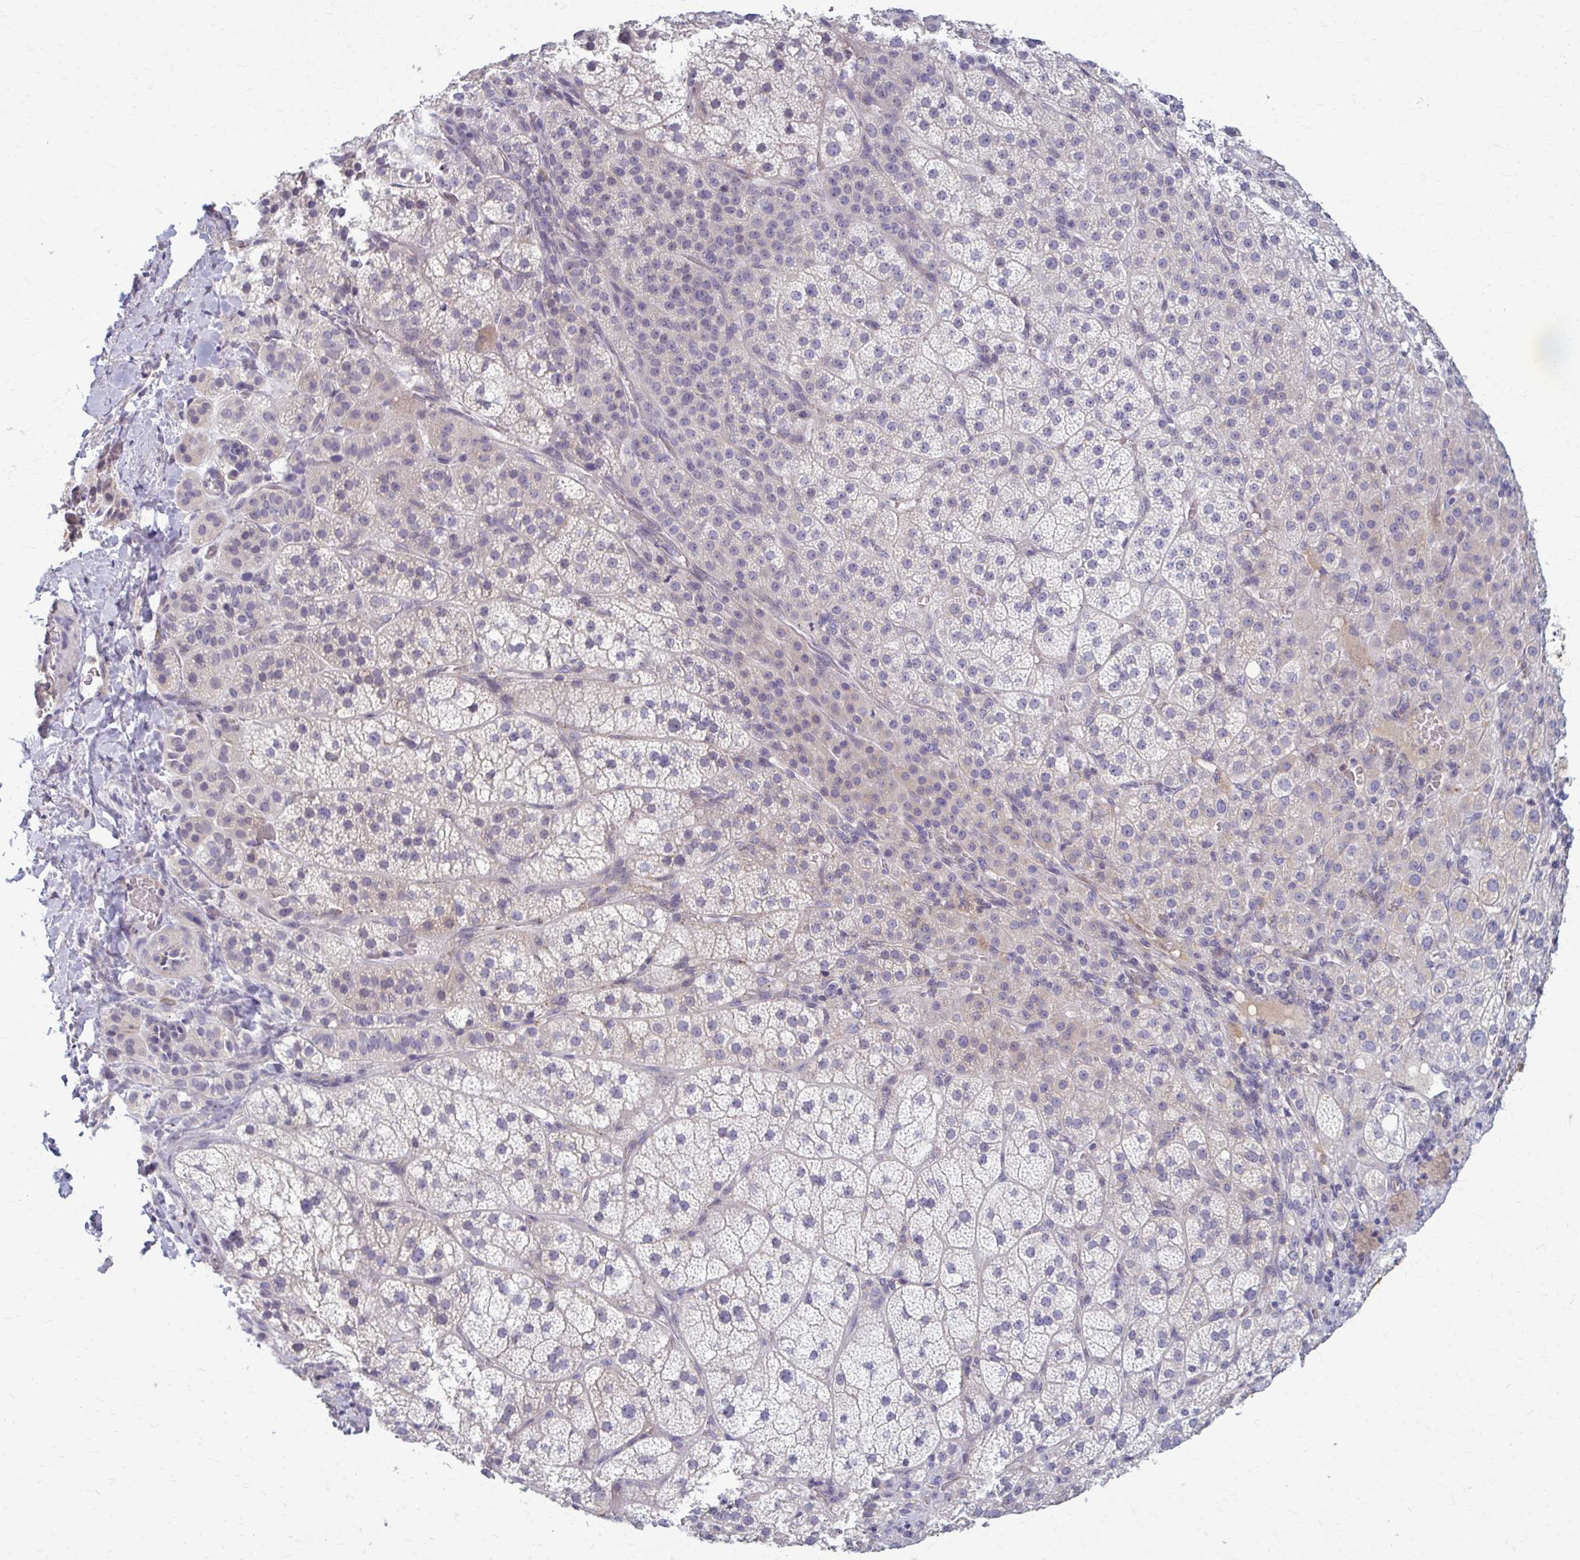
{"staining": {"intensity": "negative", "quantity": "none", "location": "none"}, "tissue": "adrenal gland", "cell_type": "Glandular cells", "image_type": "normal", "snomed": [{"axis": "morphology", "description": "Normal tissue, NOS"}, {"axis": "topography", "description": "Adrenal gland"}], "caption": "High power microscopy micrograph of an IHC histopathology image of benign adrenal gland, revealing no significant staining in glandular cells.", "gene": "MCRIP2", "patient": {"sex": "female", "age": 60}}